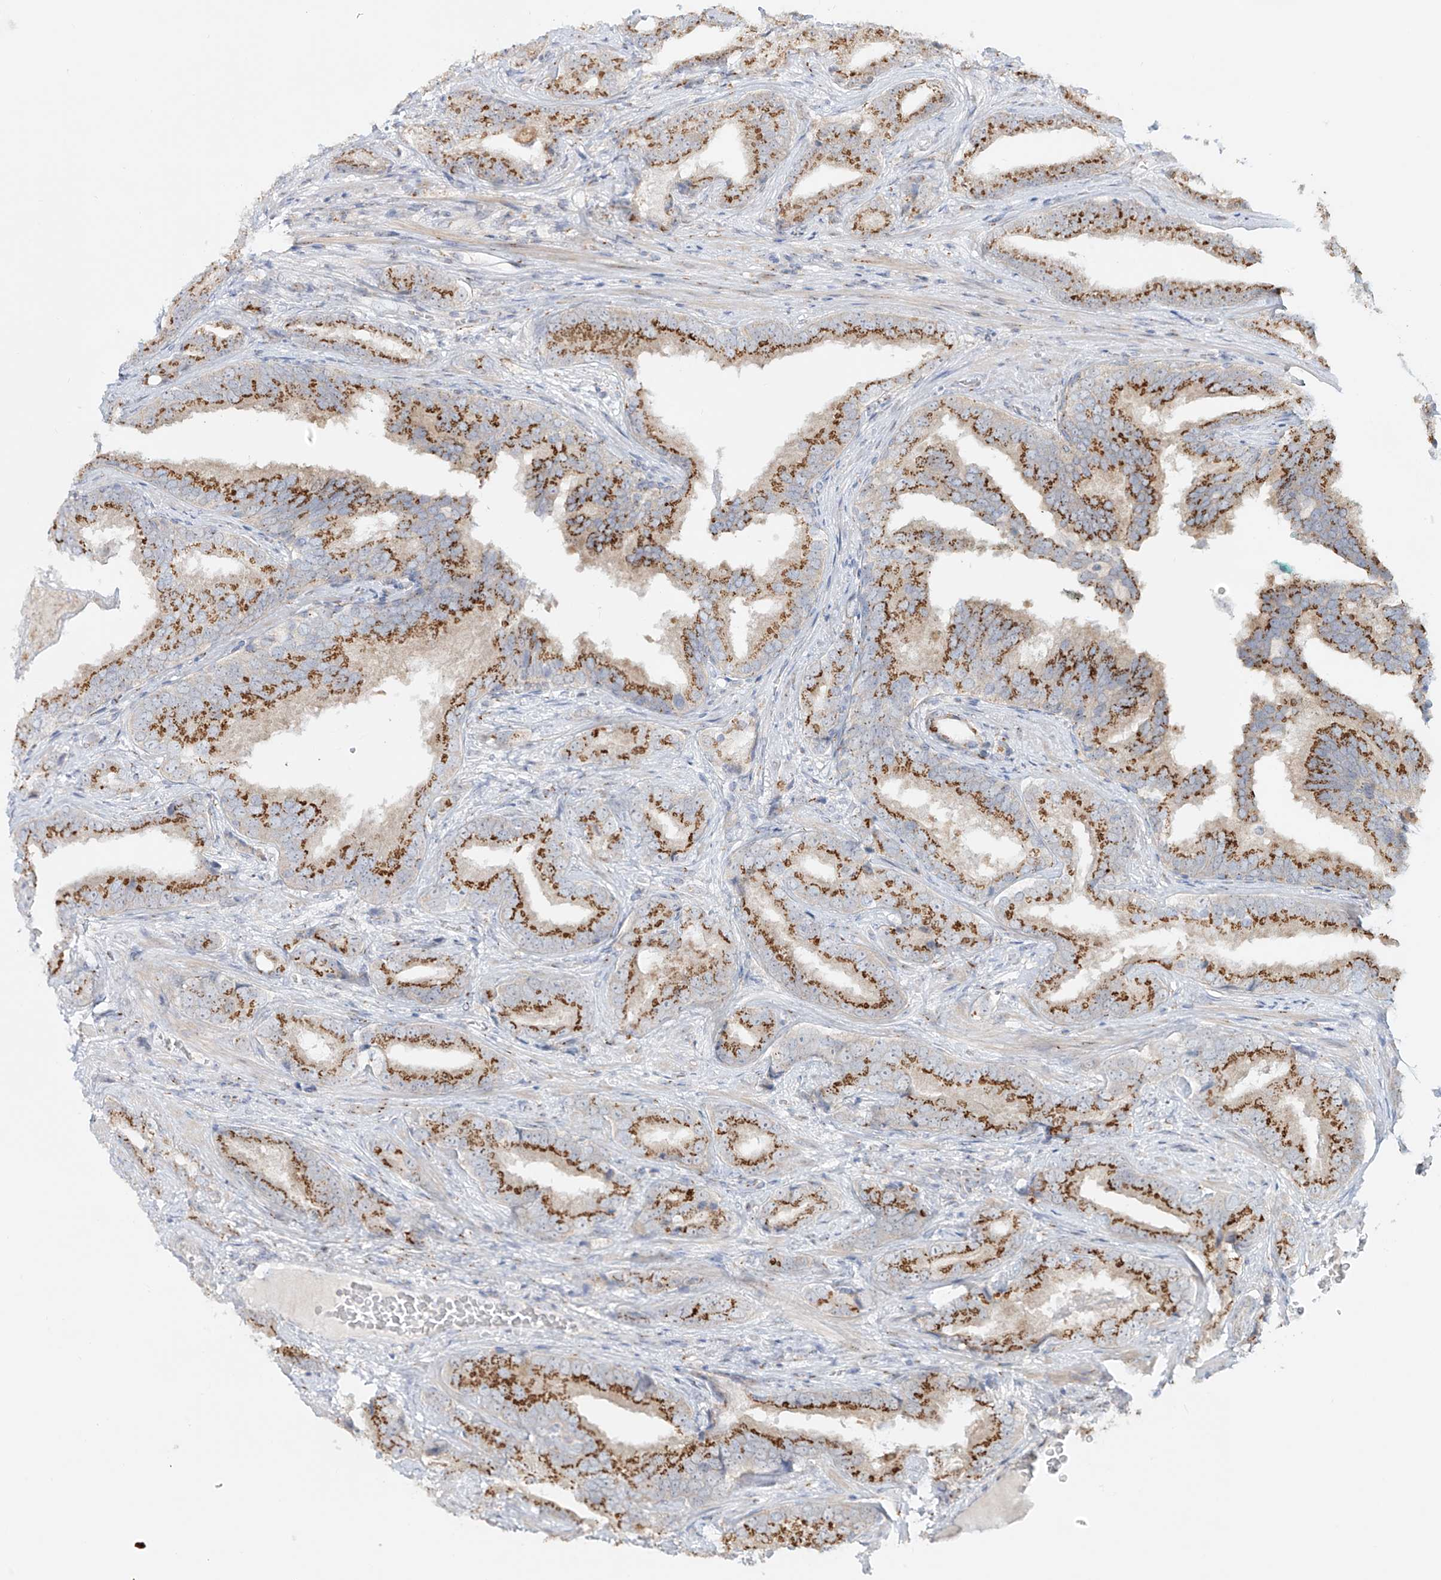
{"staining": {"intensity": "moderate", "quantity": ">75%", "location": "cytoplasmic/membranous"}, "tissue": "prostate cancer", "cell_type": "Tumor cells", "image_type": "cancer", "snomed": [{"axis": "morphology", "description": "Adenocarcinoma, Low grade"}, {"axis": "topography", "description": "Prostate"}], "caption": "Moderate cytoplasmic/membranous positivity is seen in approximately >75% of tumor cells in prostate cancer.", "gene": "BSDC1", "patient": {"sex": "male", "age": 67}}